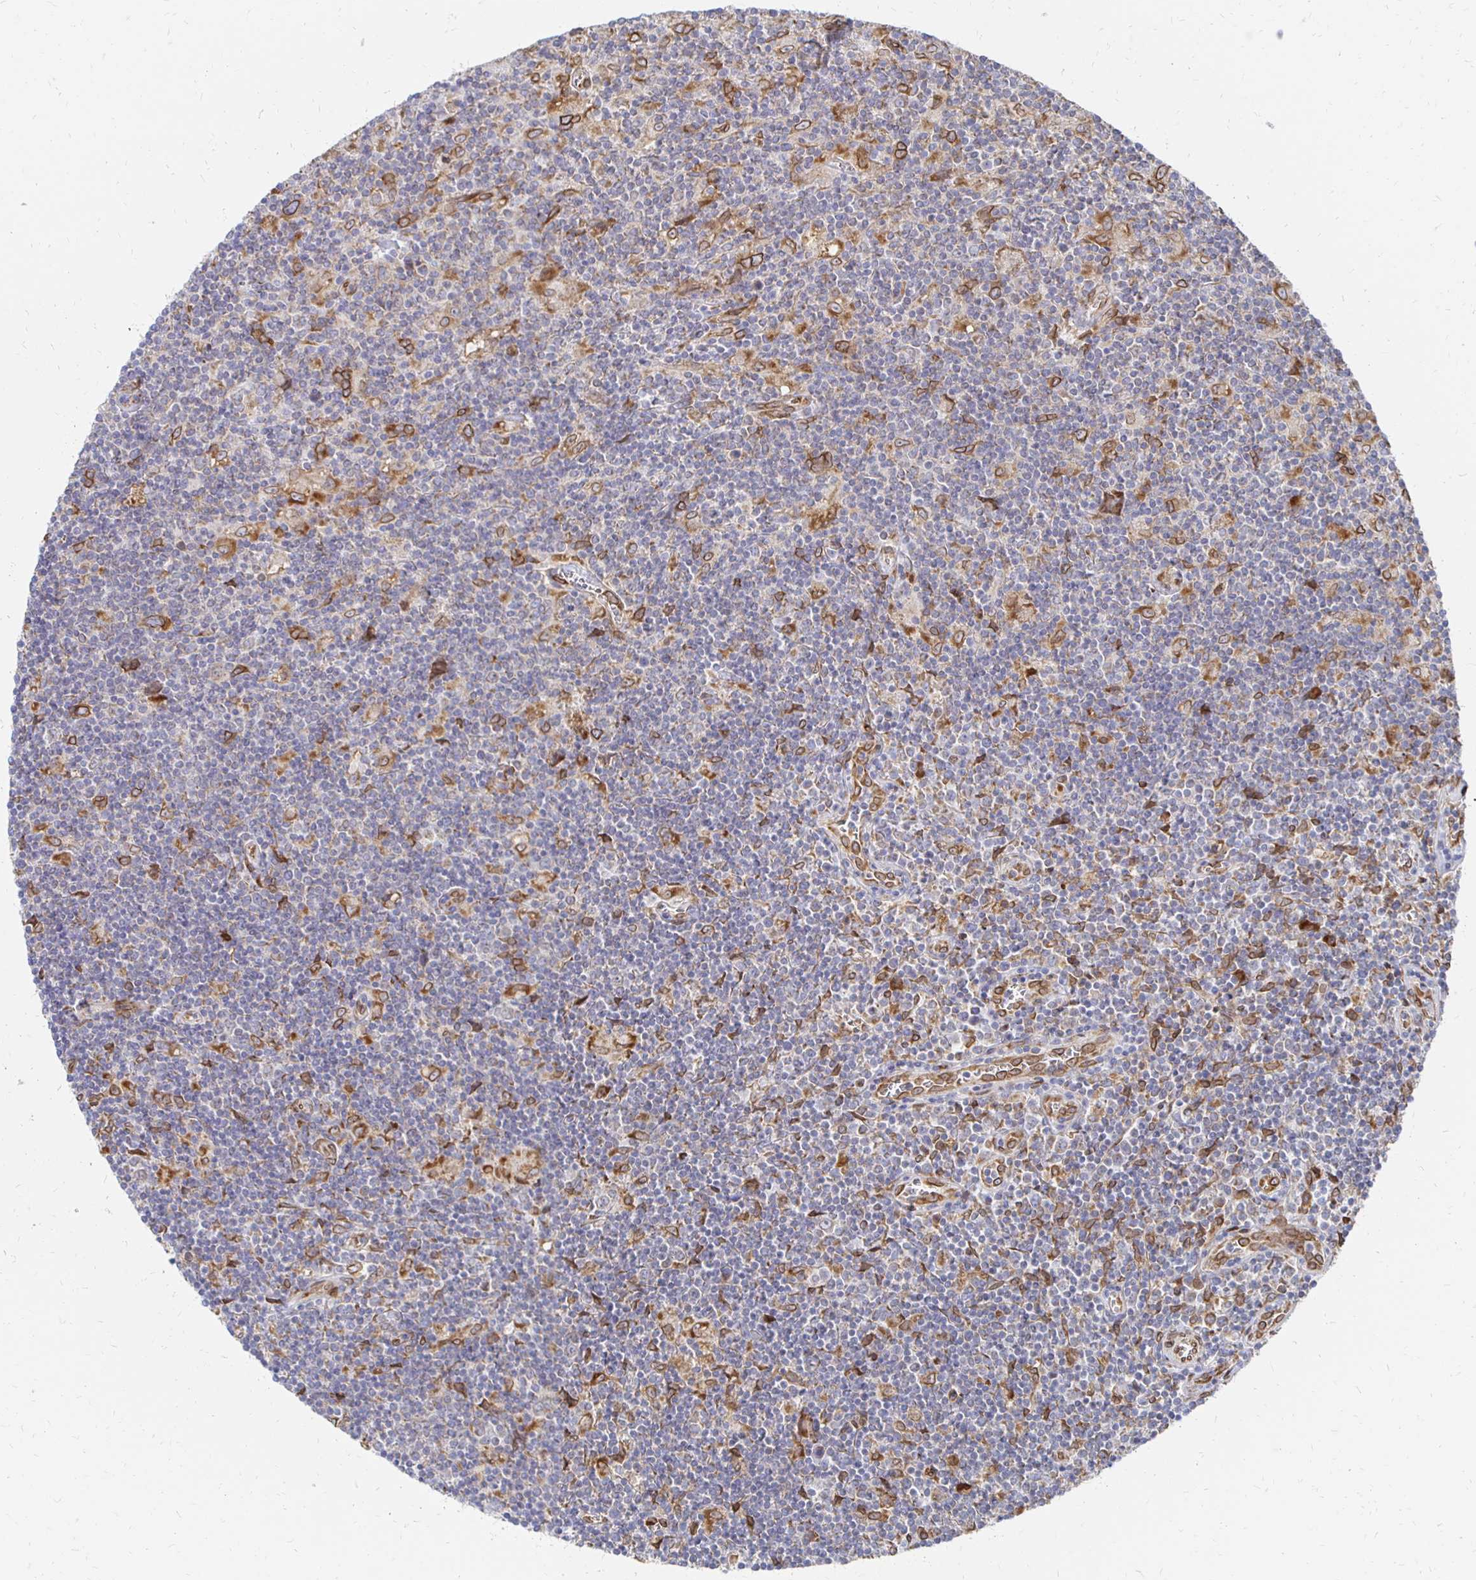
{"staining": {"intensity": "strong", "quantity": "25%-75%", "location": "cytoplasmic/membranous,nuclear"}, "tissue": "lymphoma", "cell_type": "Tumor cells", "image_type": "cancer", "snomed": [{"axis": "morphology", "description": "Hodgkin's disease, NOS"}, {"axis": "topography", "description": "Lymph node"}], "caption": "IHC image of neoplastic tissue: human lymphoma stained using immunohistochemistry exhibits high levels of strong protein expression localized specifically in the cytoplasmic/membranous and nuclear of tumor cells, appearing as a cytoplasmic/membranous and nuclear brown color.", "gene": "PELI3", "patient": {"sex": "male", "age": 40}}